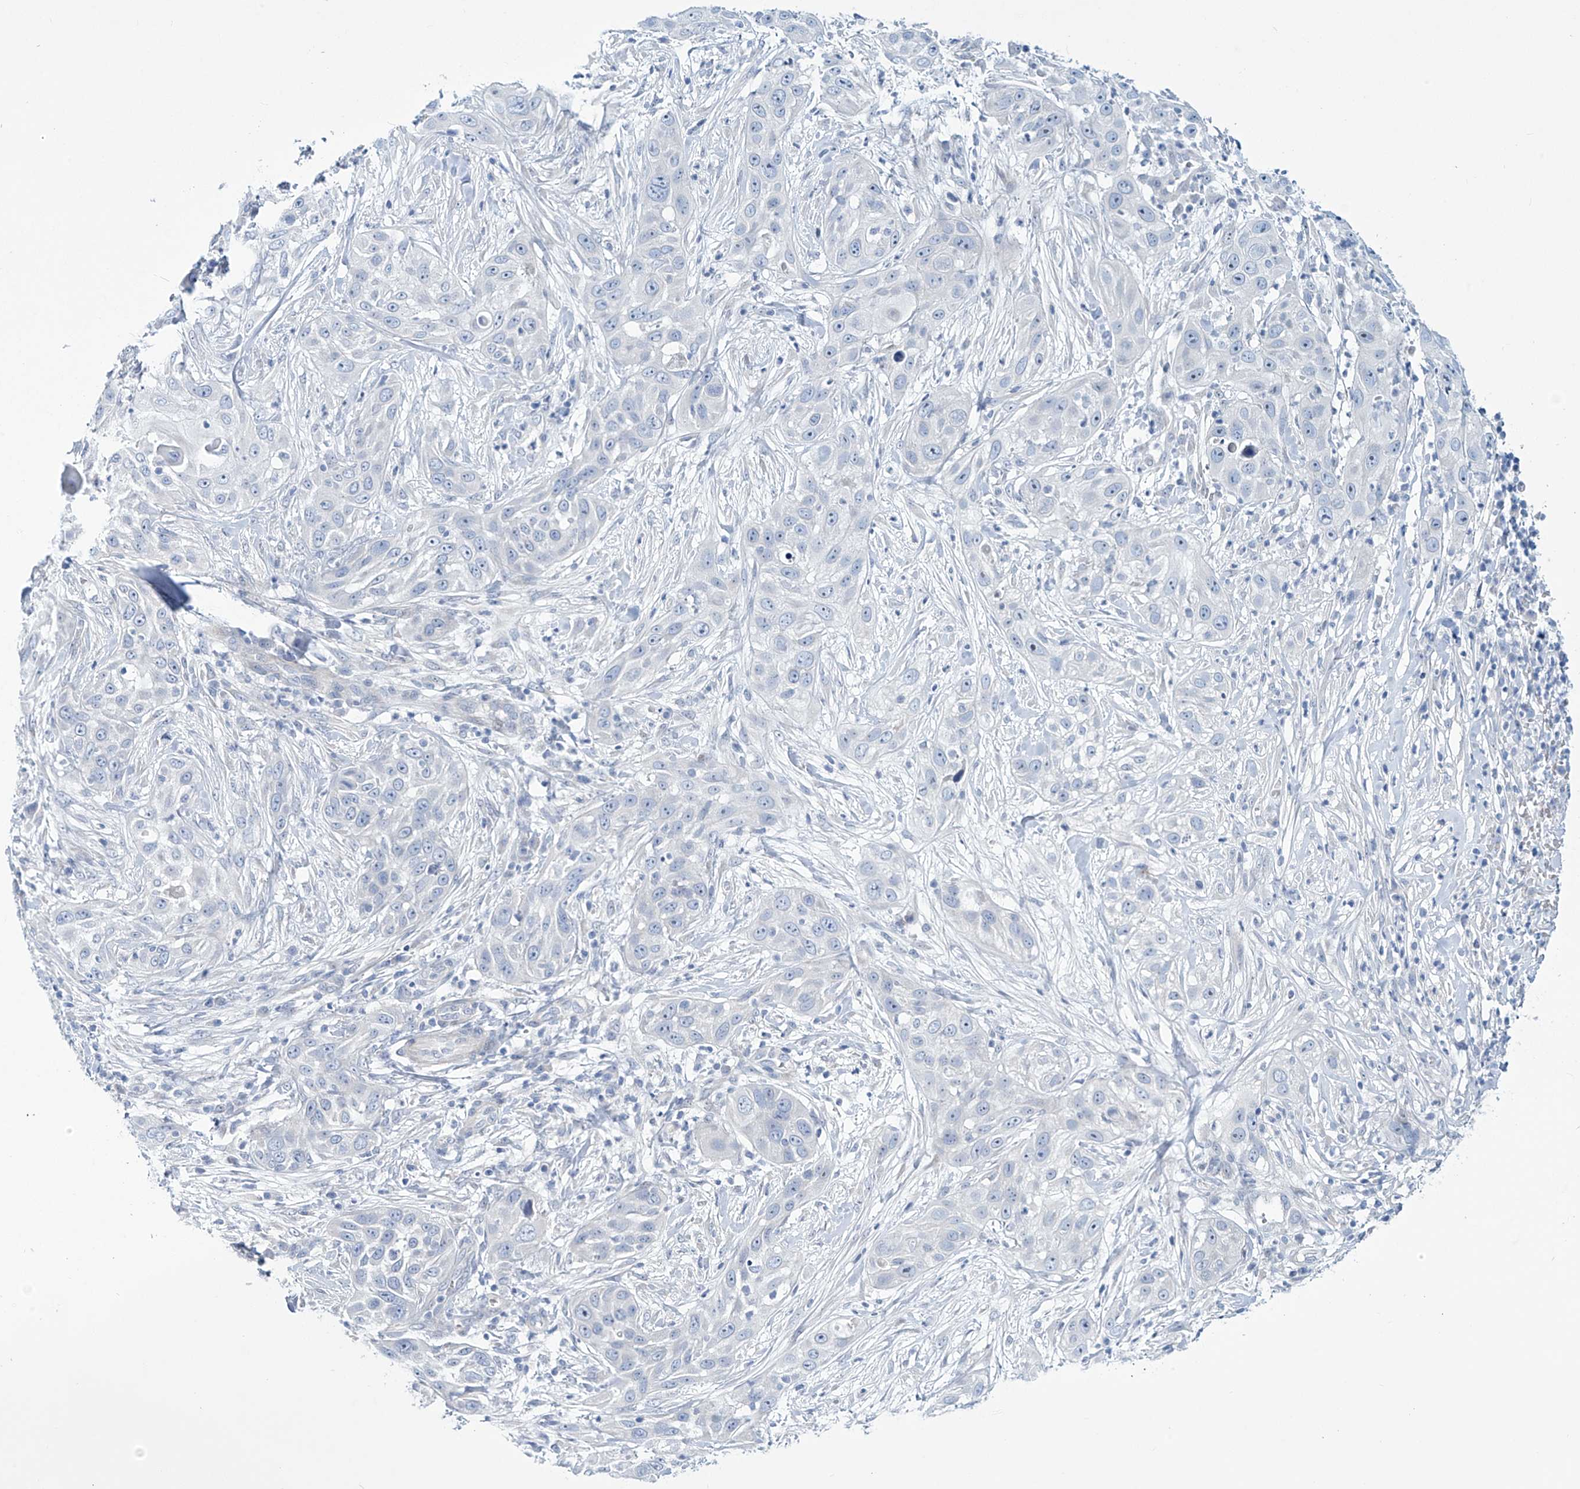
{"staining": {"intensity": "negative", "quantity": "none", "location": "none"}, "tissue": "skin cancer", "cell_type": "Tumor cells", "image_type": "cancer", "snomed": [{"axis": "morphology", "description": "Squamous cell carcinoma, NOS"}, {"axis": "topography", "description": "Skin"}], "caption": "Human skin squamous cell carcinoma stained for a protein using immunohistochemistry displays no positivity in tumor cells.", "gene": "TRIM60", "patient": {"sex": "female", "age": 44}}